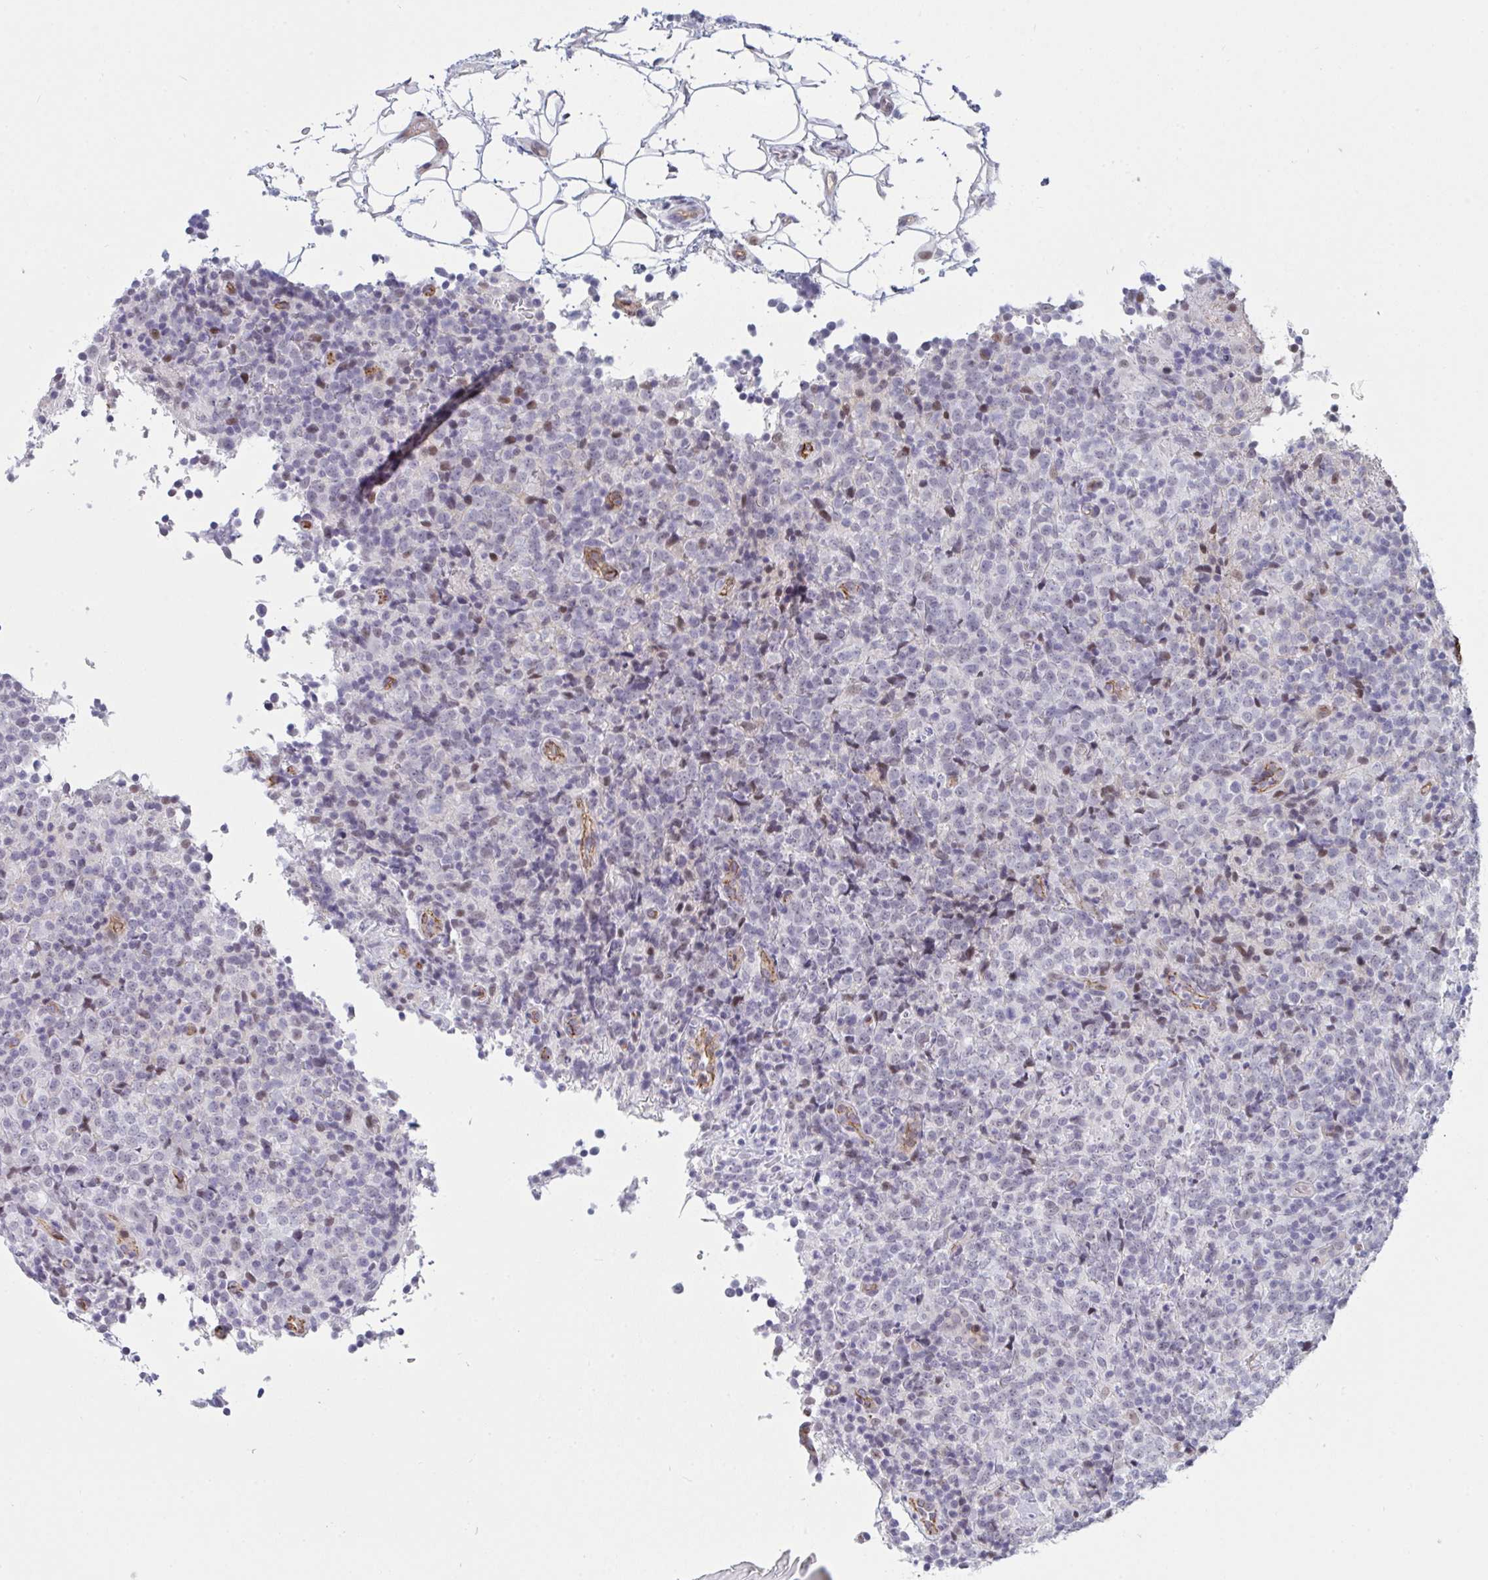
{"staining": {"intensity": "negative", "quantity": "none", "location": "none"}, "tissue": "lymphoma", "cell_type": "Tumor cells", "image_type": "cancer", "snomed": [{"axis": "morphology", "description": "Malignant lymphoma, non-Hodgkin's type, High grade"}, {"axis": "topography", "description": "Lymph node"}], "caption": "Lymphoma was stained to show a protein in brown. There is no significant expression in tumor cells. (DAB IHC with hematoxylin counter stain).", "gene": "DSCAML1", "patient": {"sex": "male", "age": 54}}